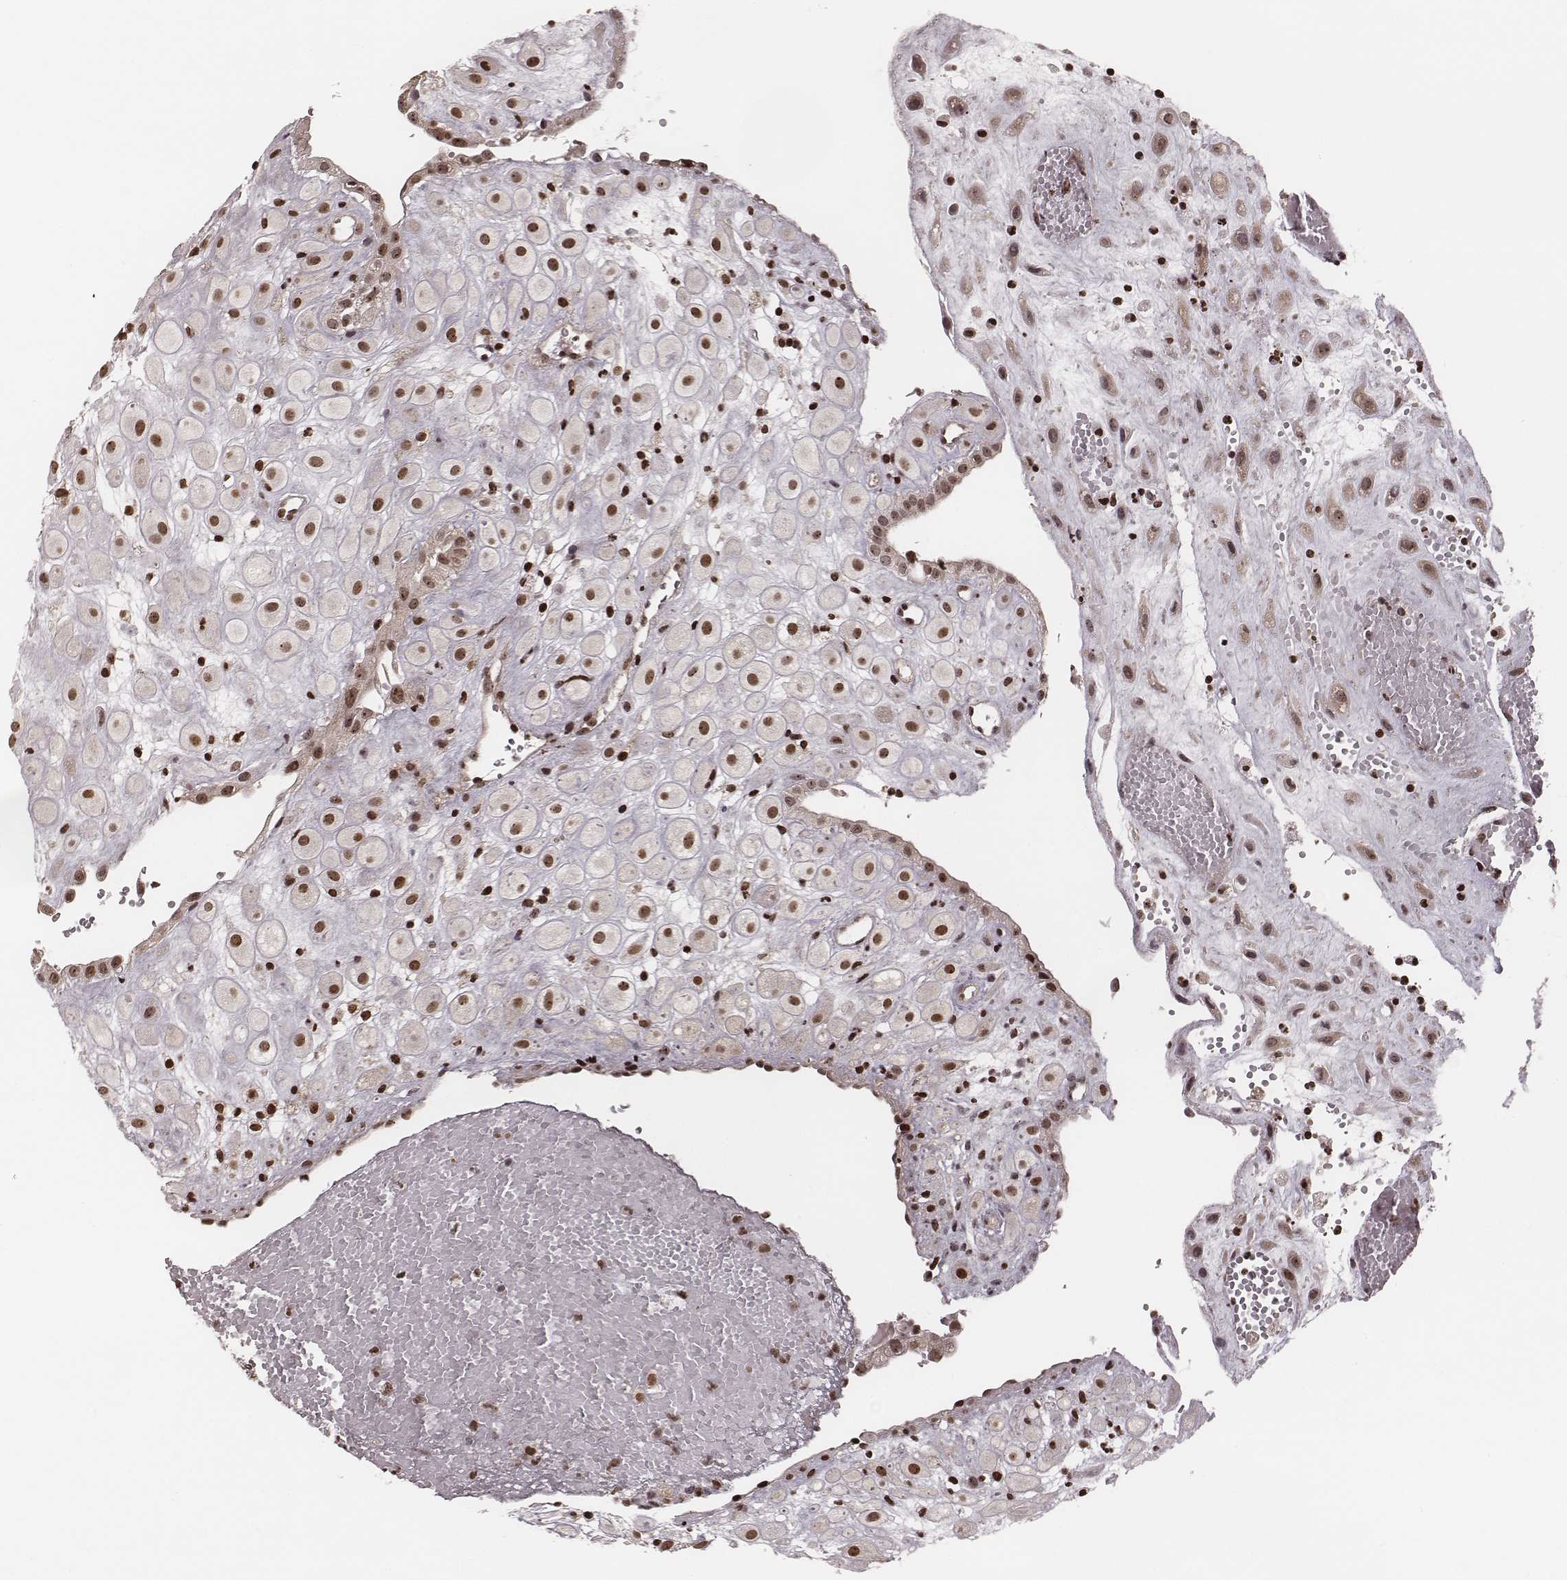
{"staining": {"intensity": "moderate", "quantity": ">75%", "location": "nuclear"}, "tissue": "placenta", "cell_type": "Decidual cells", "image_type": "normal", "snomed": [{"axis": "morphology", "description": "Normal tissue, NOS"}, {"axis": "topography", "description": "Placenta"}], "caption": "Immunohistochemistry of benign placenta exhibits medium levels of moderate nuclear staining in about >75% of decidual cells. The staining was performed using DAB (3,3'-diaminobenzidine) to visualize the protein expression in brown, while the nuclei were stained in blue with hematoxylin (Magnification: 20x).", "gene": "VRK3", "patient": {"sex": "female", "age": 24}}